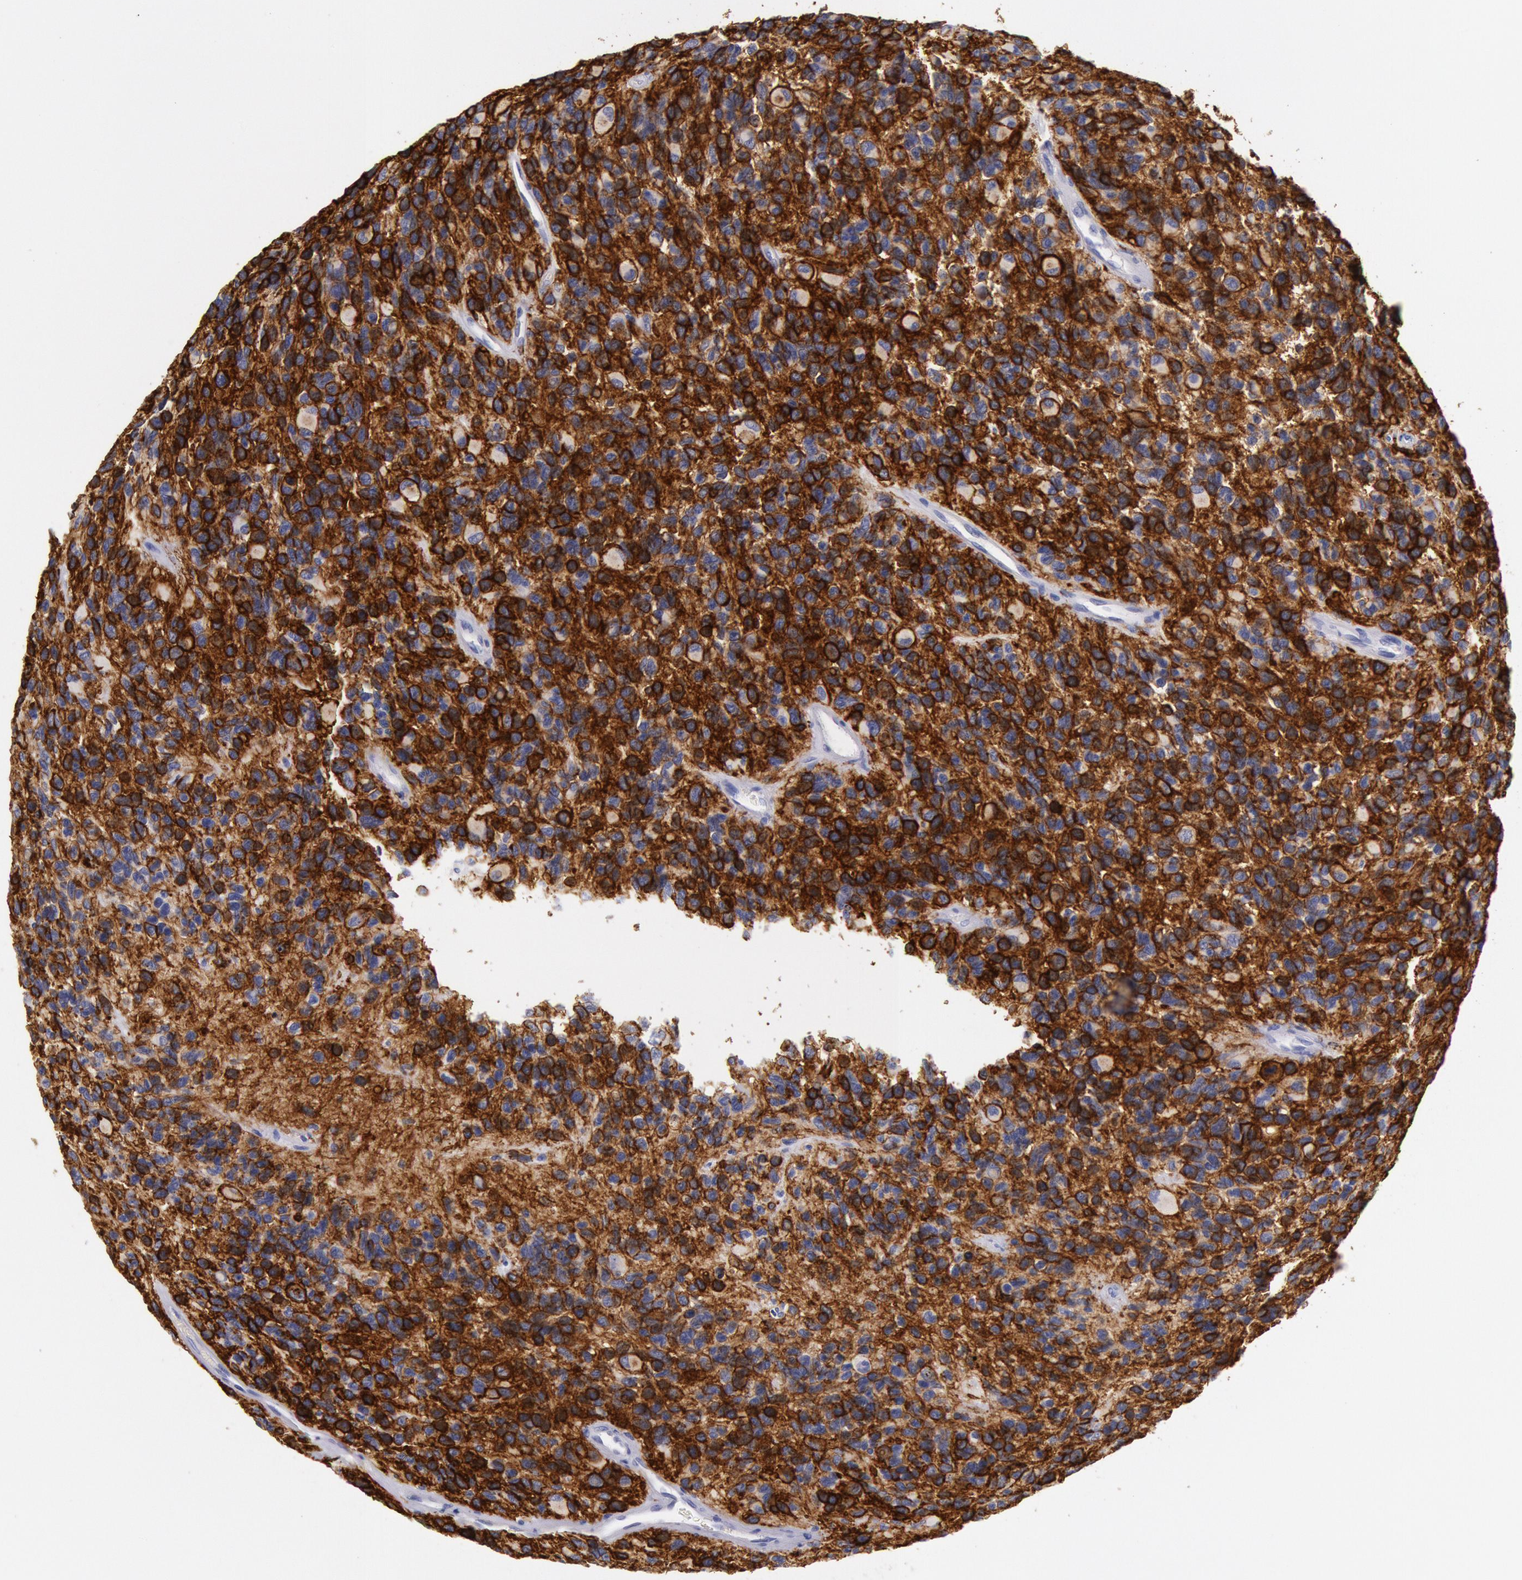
{"staining": {"intensity": "strong", "quantity": ">75%", "location": "cytoplasmic/membranous"}, "tissue": "glioma", "cell_type": "Tumor cells", "image_type": "cancer", "snomed": [{"axis": "morphology", "description": "Glioma, malignant, High grade"}, {"axis": "topography", "description": "Brain"}], "caption": "This photomicrograph exhibits glioma stained with immunohistochemistry (IHC) to label a protein in brown. The cytoplasmic/membranous of tumor cells show strong positivity for the protein. Nuclei are counter-stained blue.", "gene": "EGFR", "patient": {"sex": "male", "age": 77}}